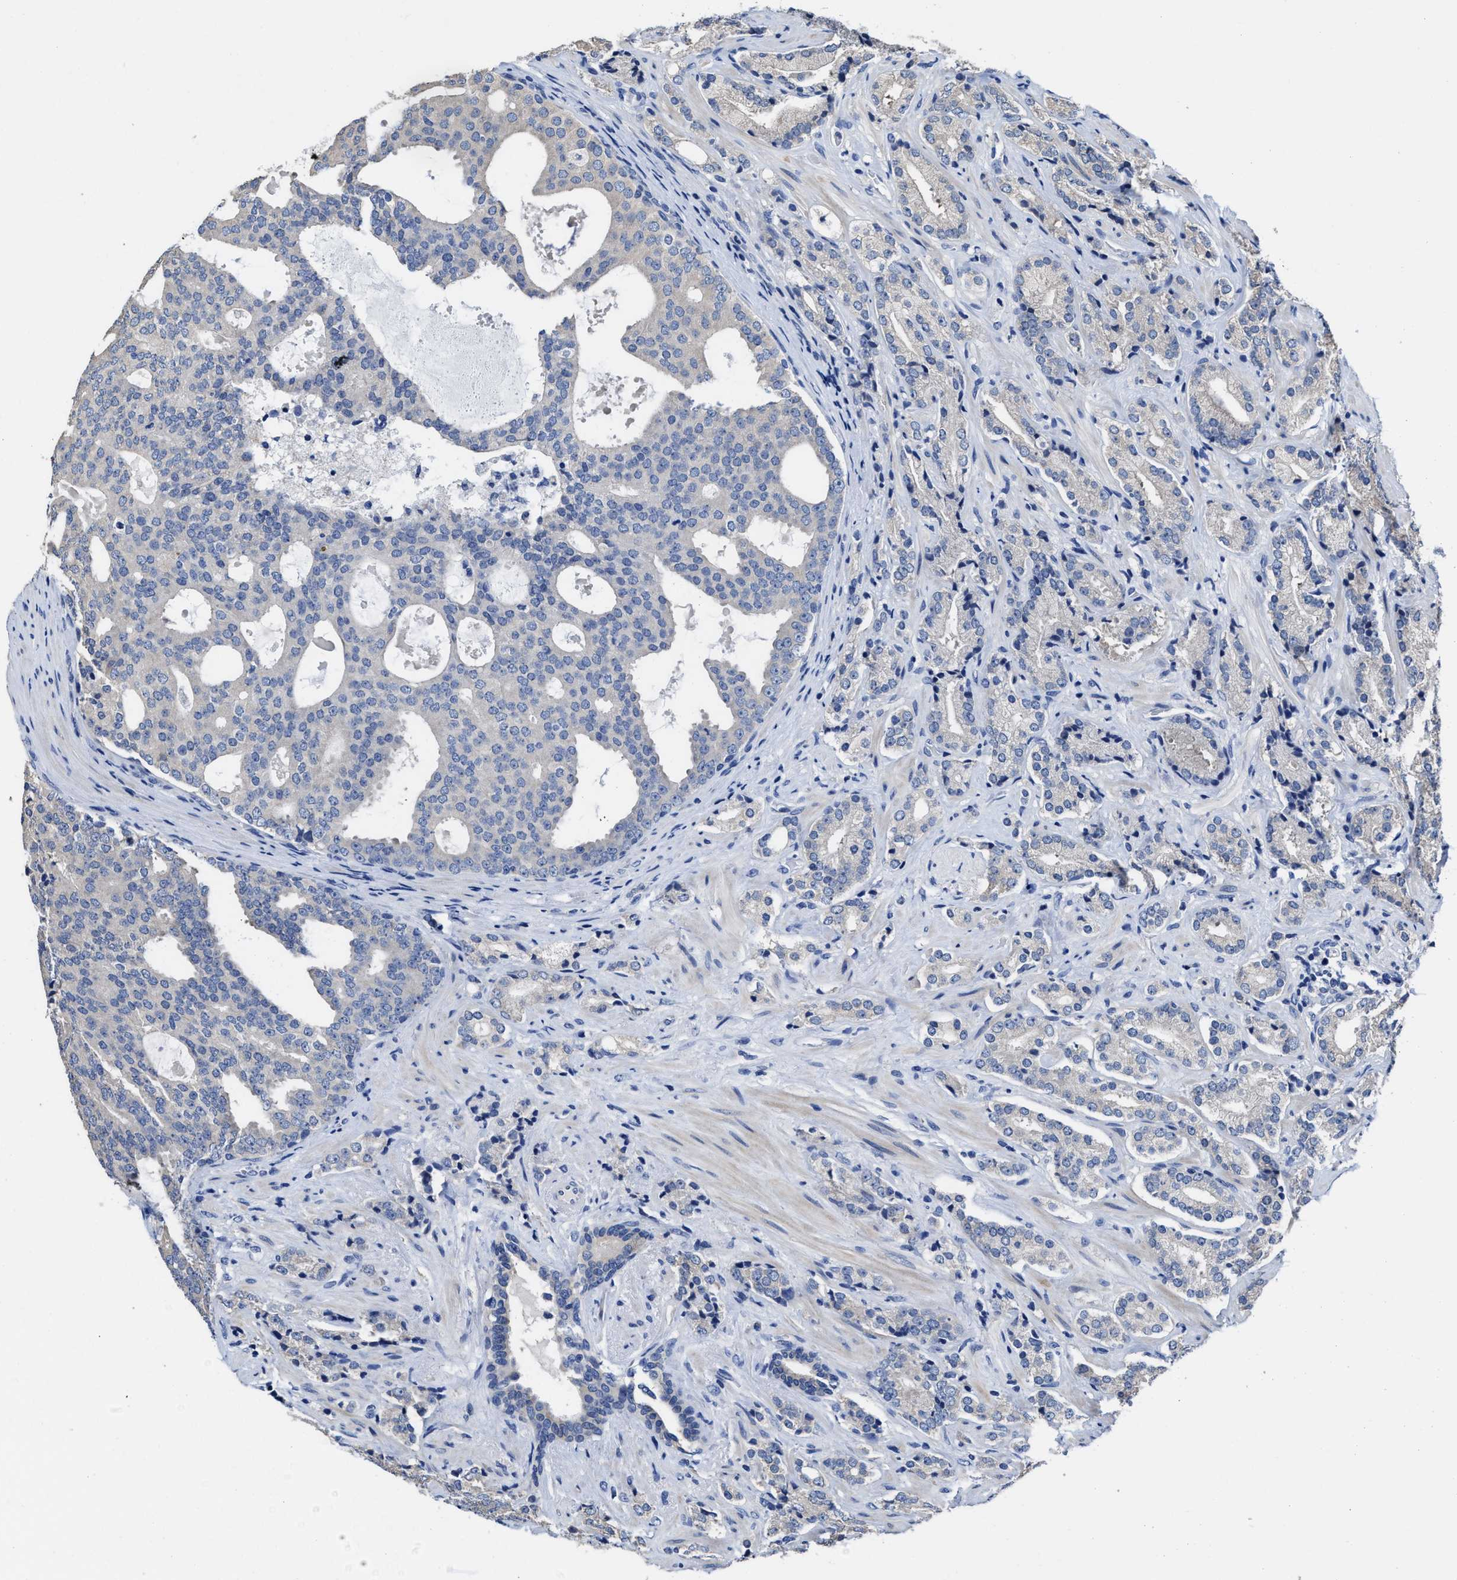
{"staining": {"intensity": "negative", "quantity": "none", "location": "none"}, "tissue": "prostate cancer", "cell_type": "Tumor cells", "image_type": "cancer", "snomed": [{"axis": "morphology", "description": "Adenocarcinoma, High grade"}, {"axis": "topography", "description": "Prostate"}], "caption": "Immunohistochemistry micrograph of prostate cancer stained for a protein (brown), which shows no staining in tumor cells. Nuclei are stained in blue.", "gene": "HOOK1", "patient": {"sex": "male", "age": 71}}